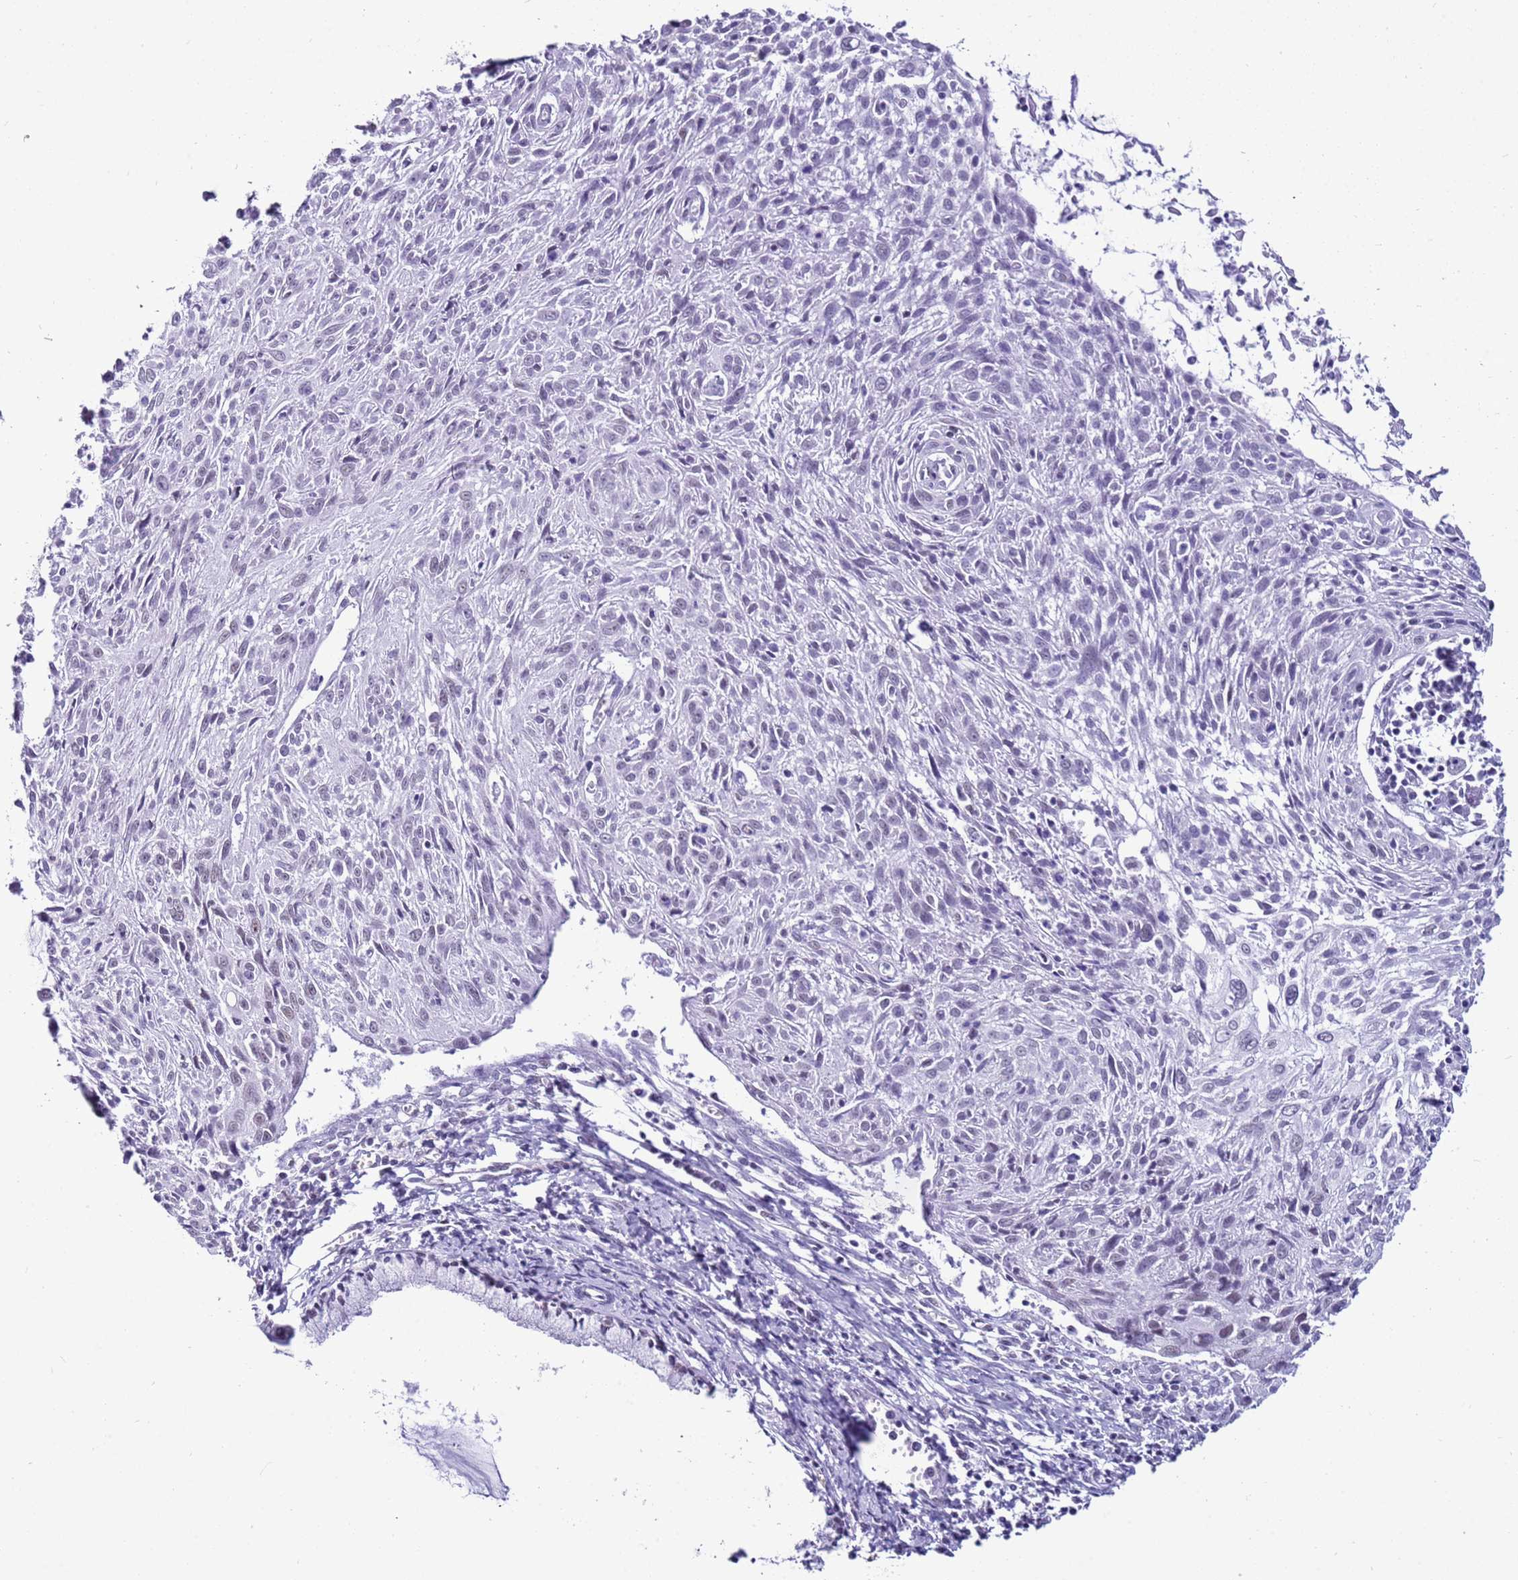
{"staining": {"intensity": "negative", "quantity": "none", "location": "none"}, "tissue": "cervical cancer", "cell_type": "Tumor cells", "image_type": "cancer", "snomed": [{"axis": "morphology", "description": "Squamous cell carcinoma, NOS"}, {"axis": "topography", "description": "Cervix"}], "caption": "There is no significant expression in tumor cells of cervical cancer (squamous cell carcinoma).", "gene": "DHX15", "patient": {"sex": "female", "age": 51}}